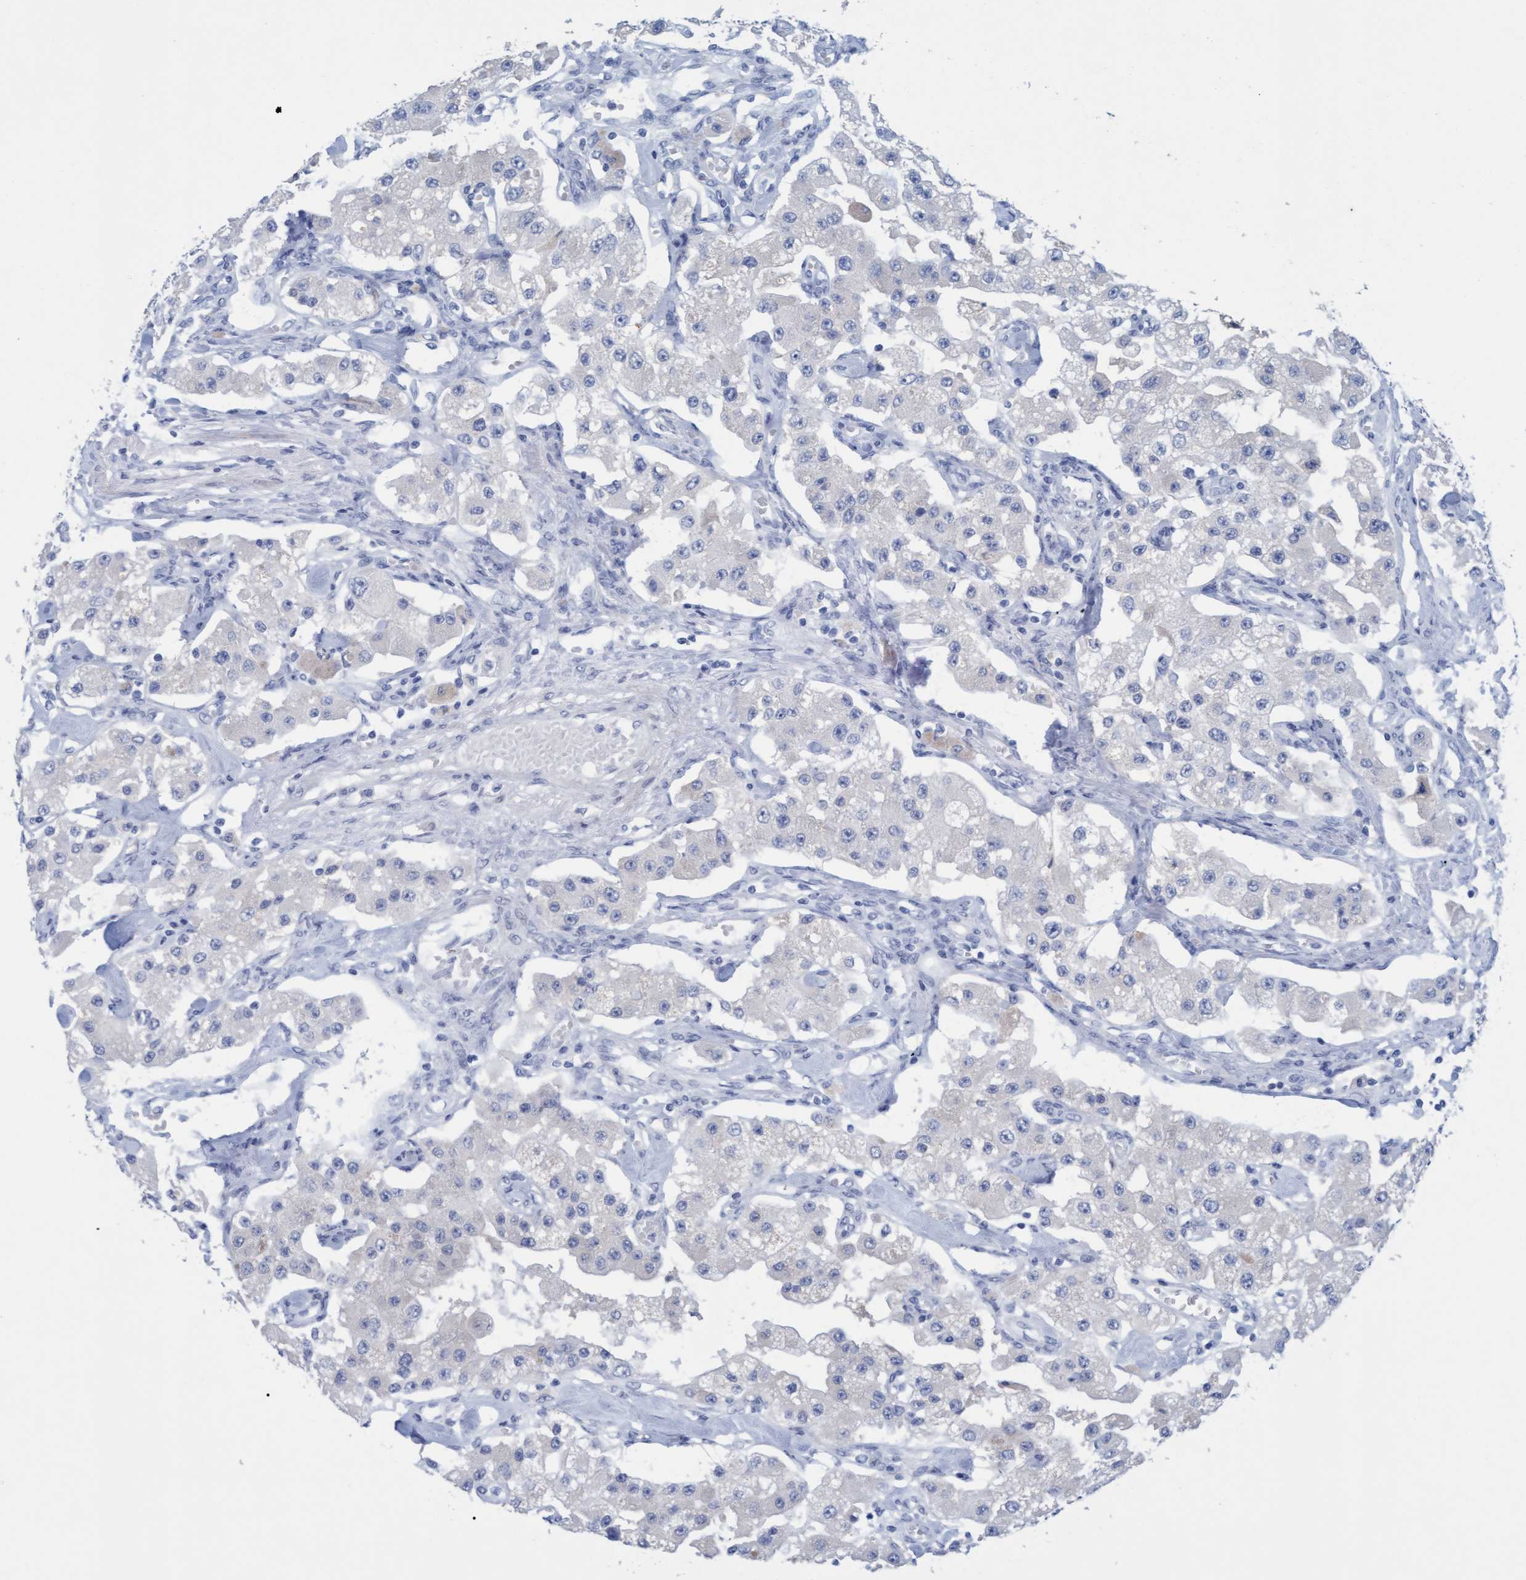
{"staining": {"intensity": "negative", "quantity": "none", "location": "none"}, "tissue": "carcinoid", "cell_type": "Tumor cells", "image_type": "cancer", "snomed": [{"axis": "morphology", "description": "Carcinoid, malignant, NOS"}, {"axis": "topography", "description": "Pancreas"}], "caption": "There is no significant expression in tumor cells of carcinoid. (DAB (3,3'-diaminobenzidine) IHC, high magnification).", "gene": "SSTR3", "patient": {"sex": "male", "age": 41}}